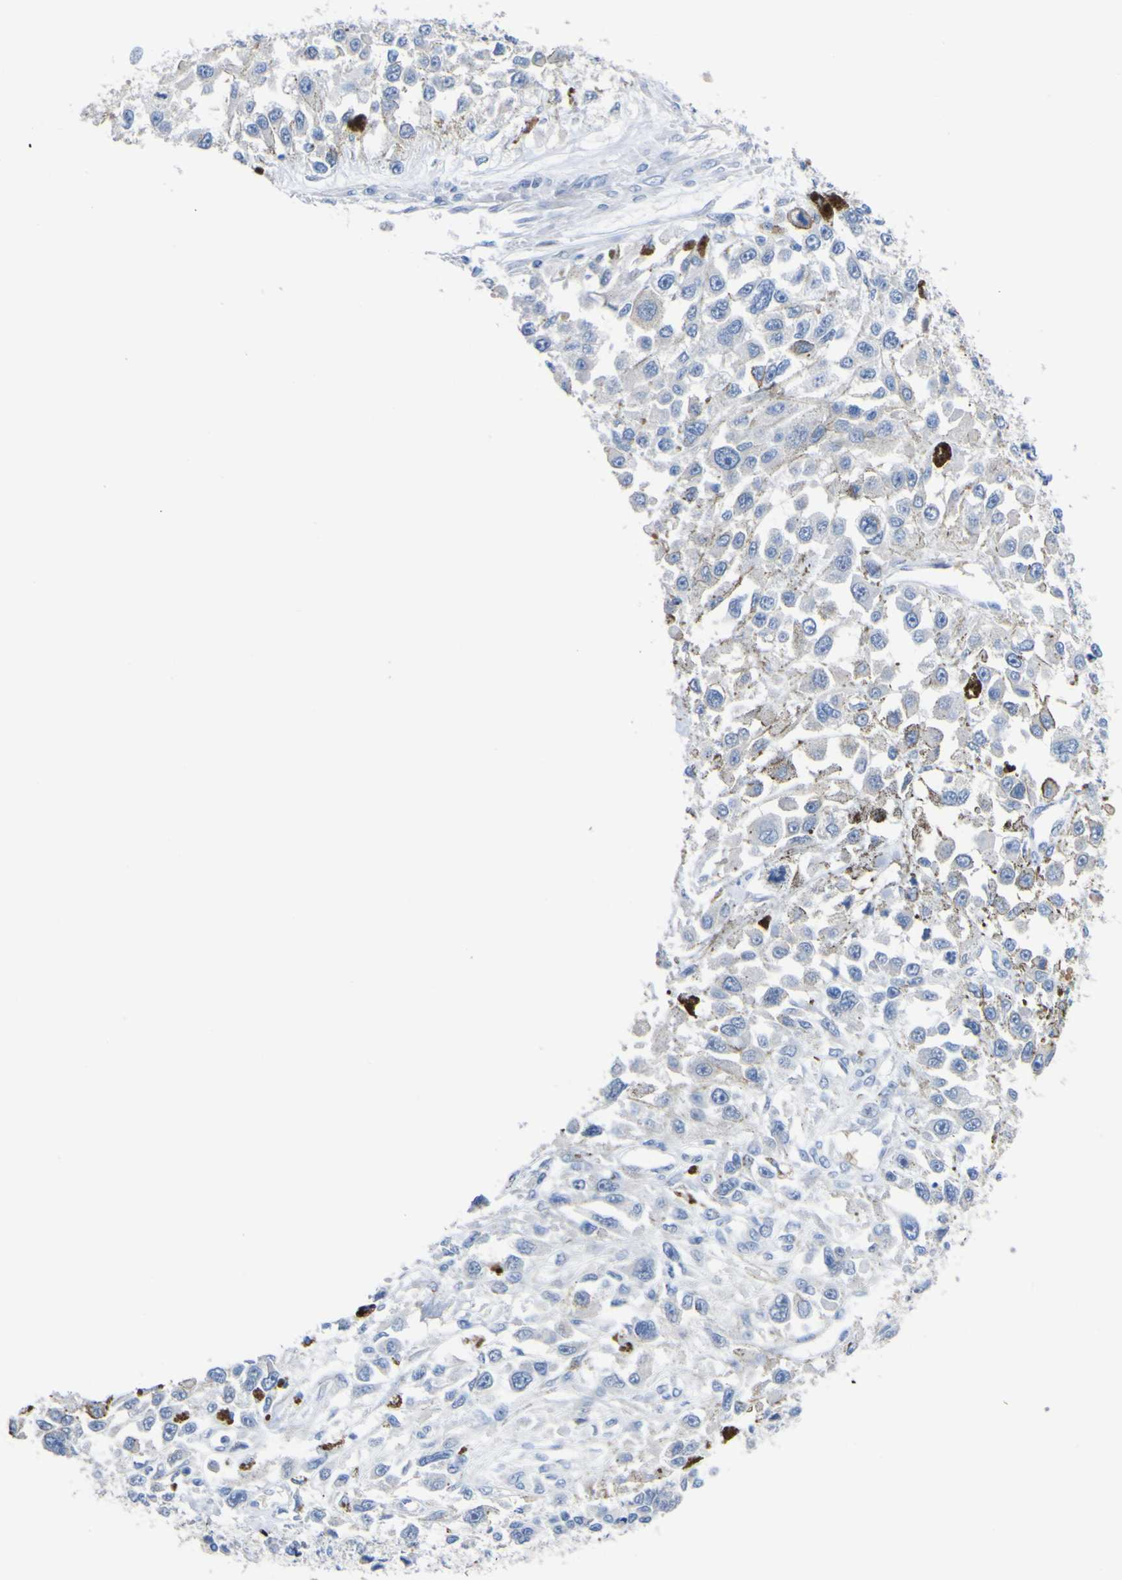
{"staining": {"intensity": "negative", "quantity": "none", "location": "none"}, "tissue": "melanoma", "cell_type": "Tumor cells", "image_type": "cancer", "snomed": [{"axis": "morphology", "description": "Malignant melanoma, Metastatic site"}, {"axis": "topography", "description": "Lymph node"}], "caption": "This is an immunohistochemistry photomicrograph of malignant melanoma (metastatic site). There is no staining in tumor cells.", "gene": "GCM1", "patient": {"sex": "male", "age": 59}}